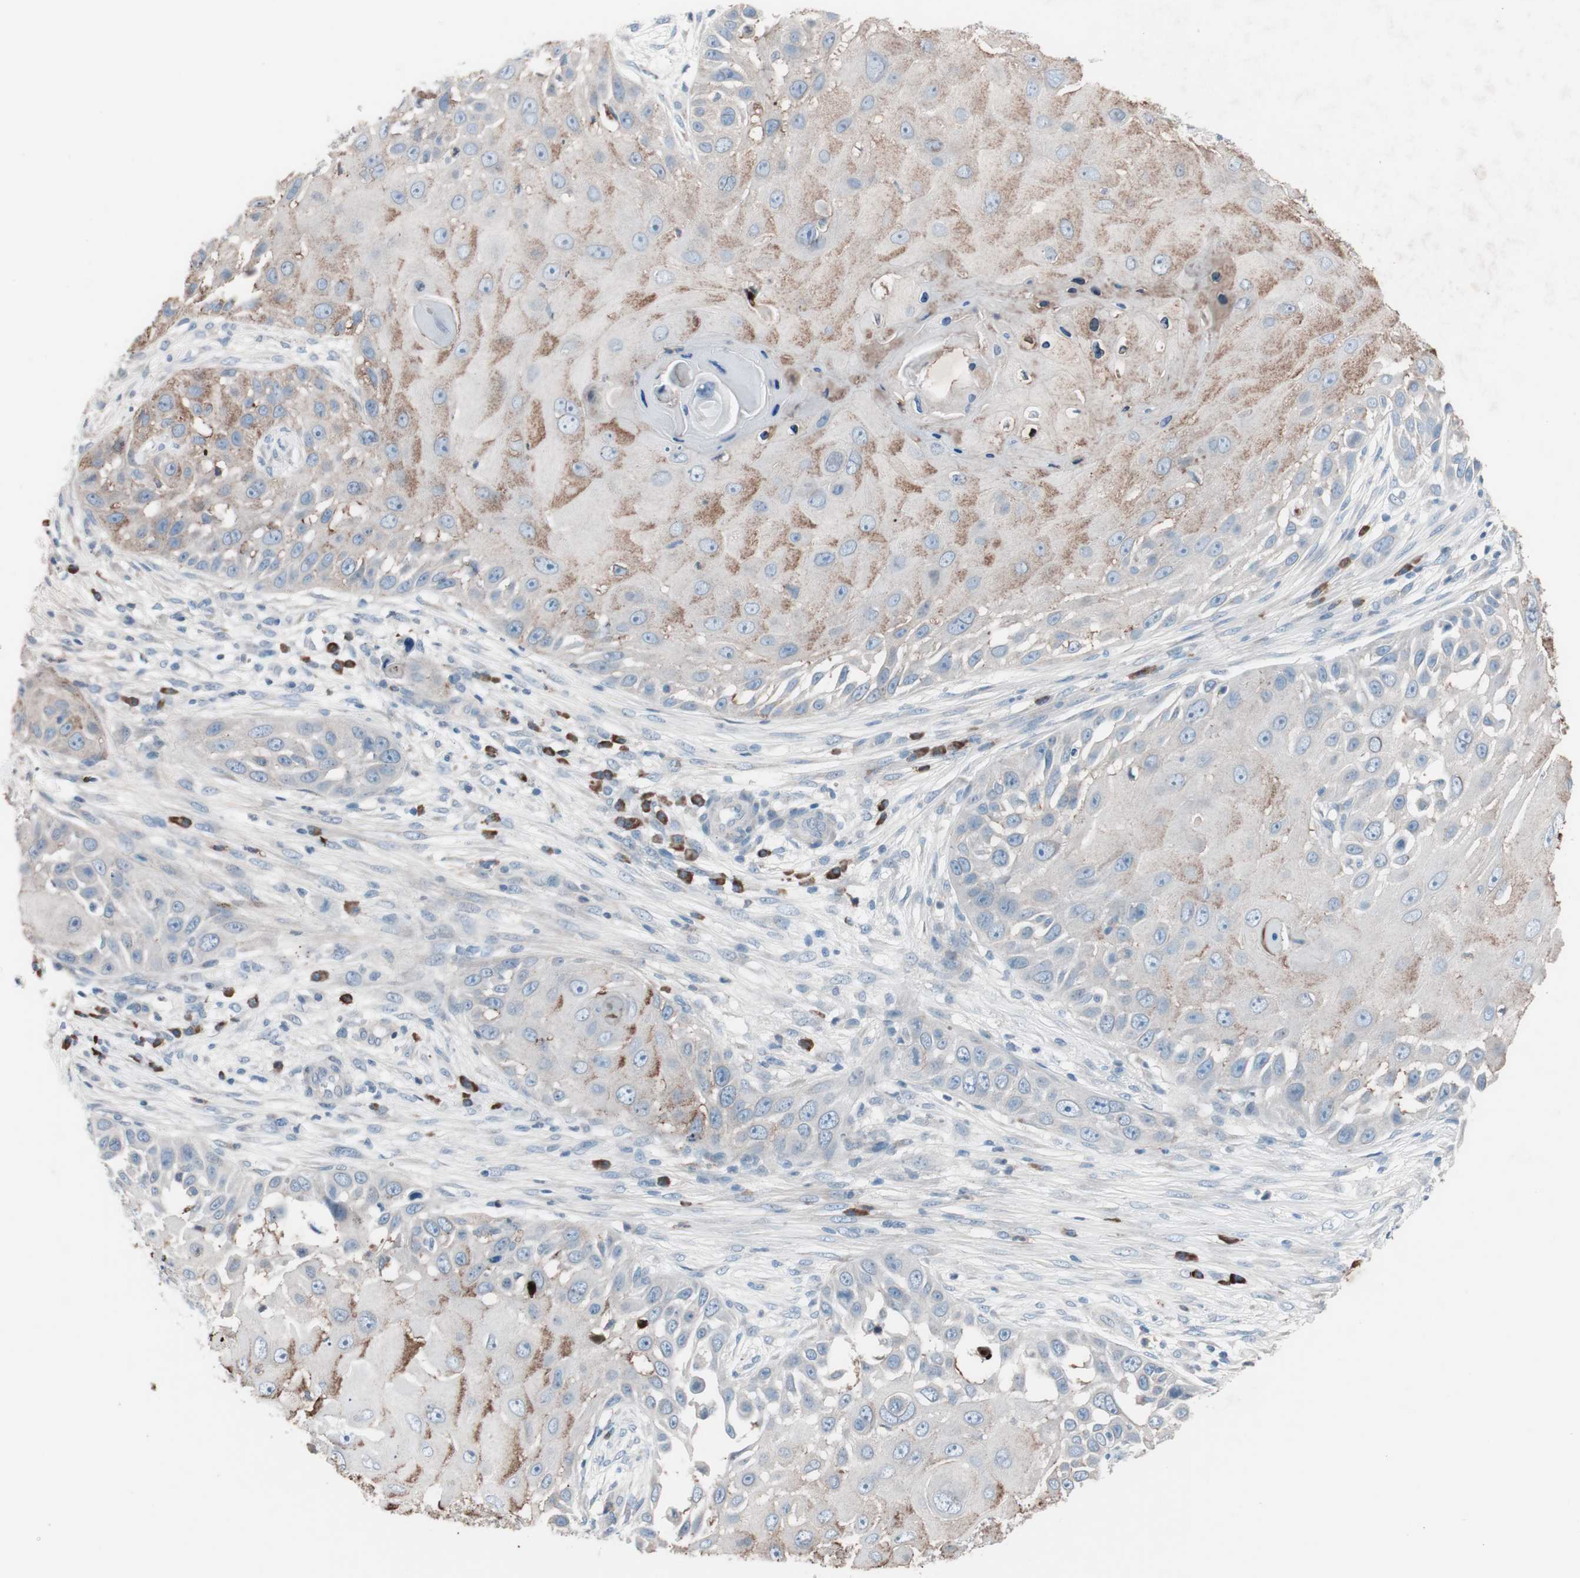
{"staining": {"intensity": "moderate", "quantity": "25%-75%", "location": "cytoplasmic/membranous"}, "tissue": "skin cancer", "cell_type": "Tumor cells", "image_type": "cancer", "snomed": [{"axis": "morphology", "description": "Squamous cell carcinoma, NOS"}, {"axis": "topography", "description": "Skin"}], "caption": "Squamous cell carcinoma (skin) stained for a protein shows moderate cytoplasmic/membranous positivity in tumor cells.", "gene": "GRB7", "patient": {"sex": "female", "age": 44}}